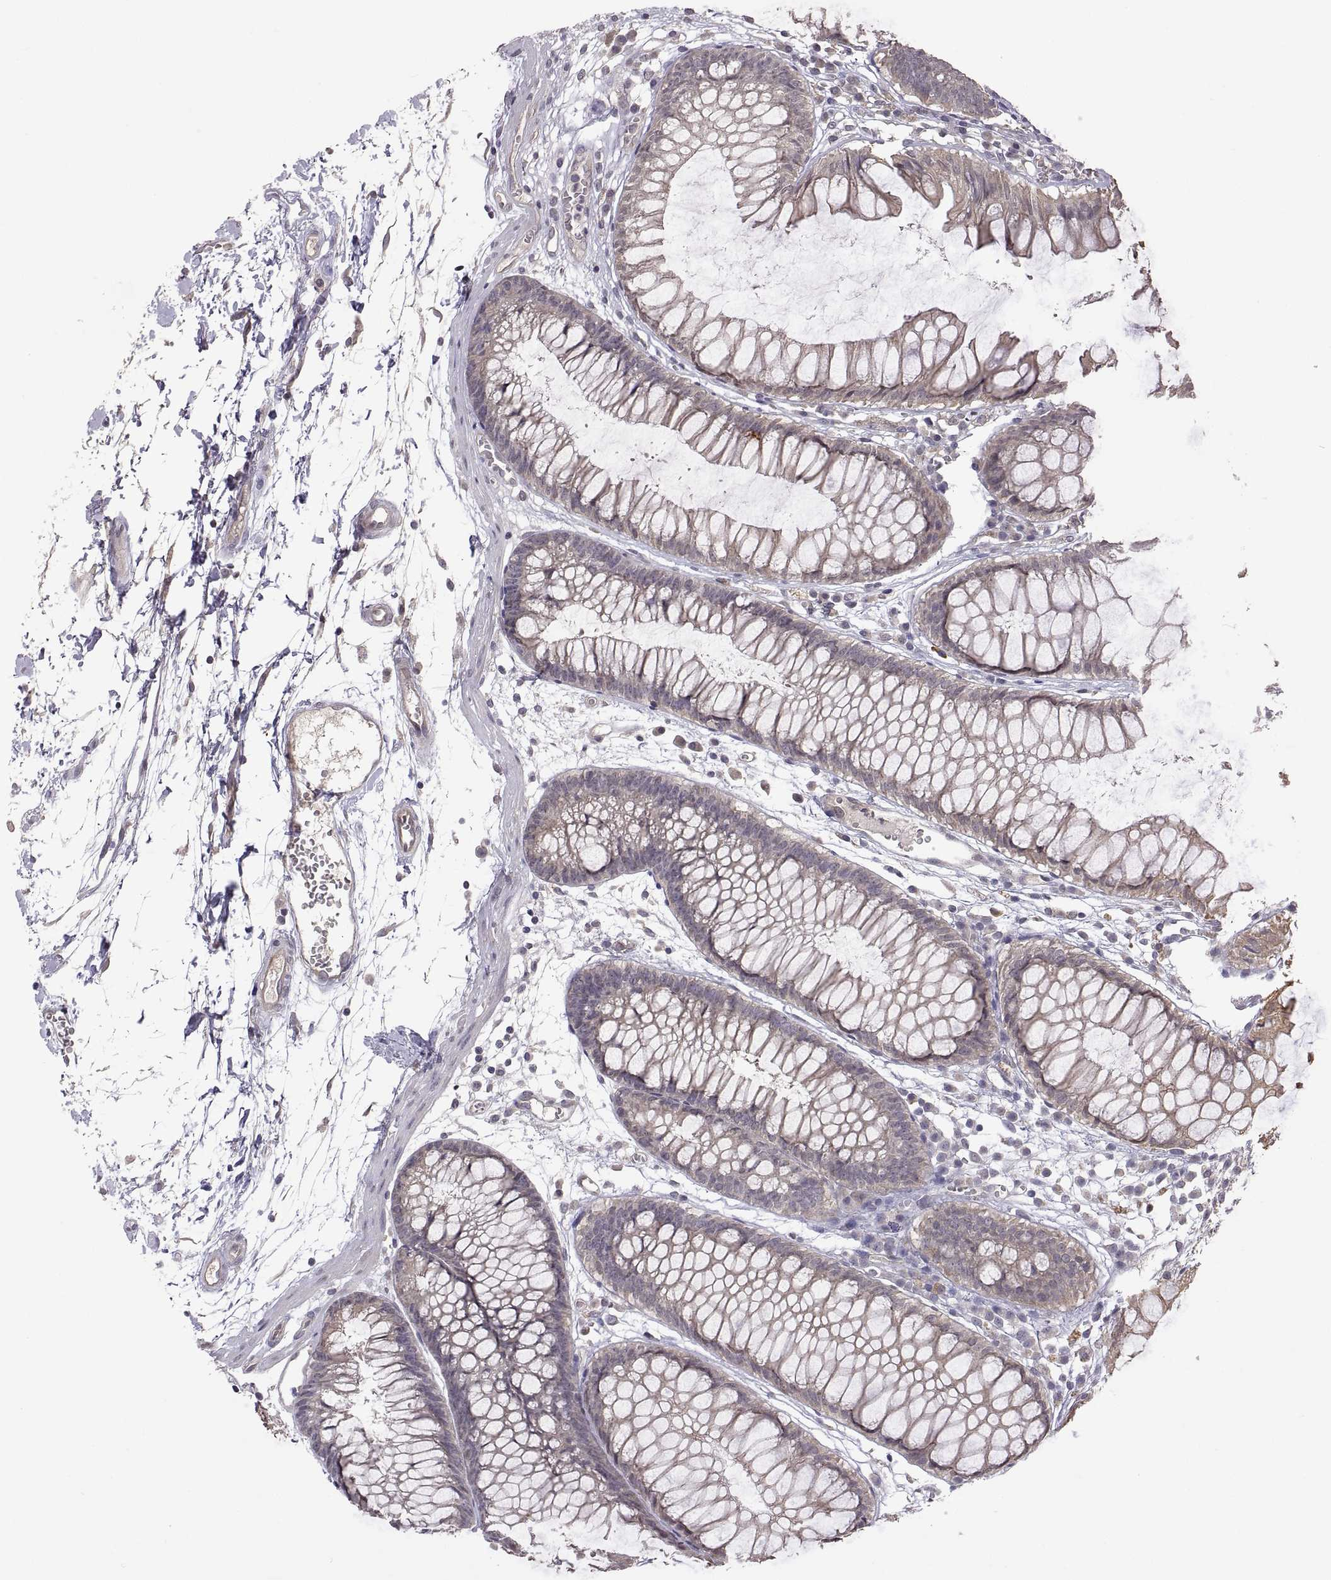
{"staining": {"intensity": "negative", "quantity": "none", "location": "none"}, "tissue": "colon", "cell_type": "Endothelial cells", "image_type": "normal", "snomed": [{"axis": "morphology", "description": "Normal tissue, NOS"}, {"axis": "morphology", "description": "Adenocarcinoma, NOS"}, {"axis": "topography", "description": "Colon"}], "caption": "This is a histopathology image of immunohistochemistry staining of benign colon, which shows no positivity in endothelial cells.", "gene": "LAMA1", "patient": {"sex": "male", "age": 65}}